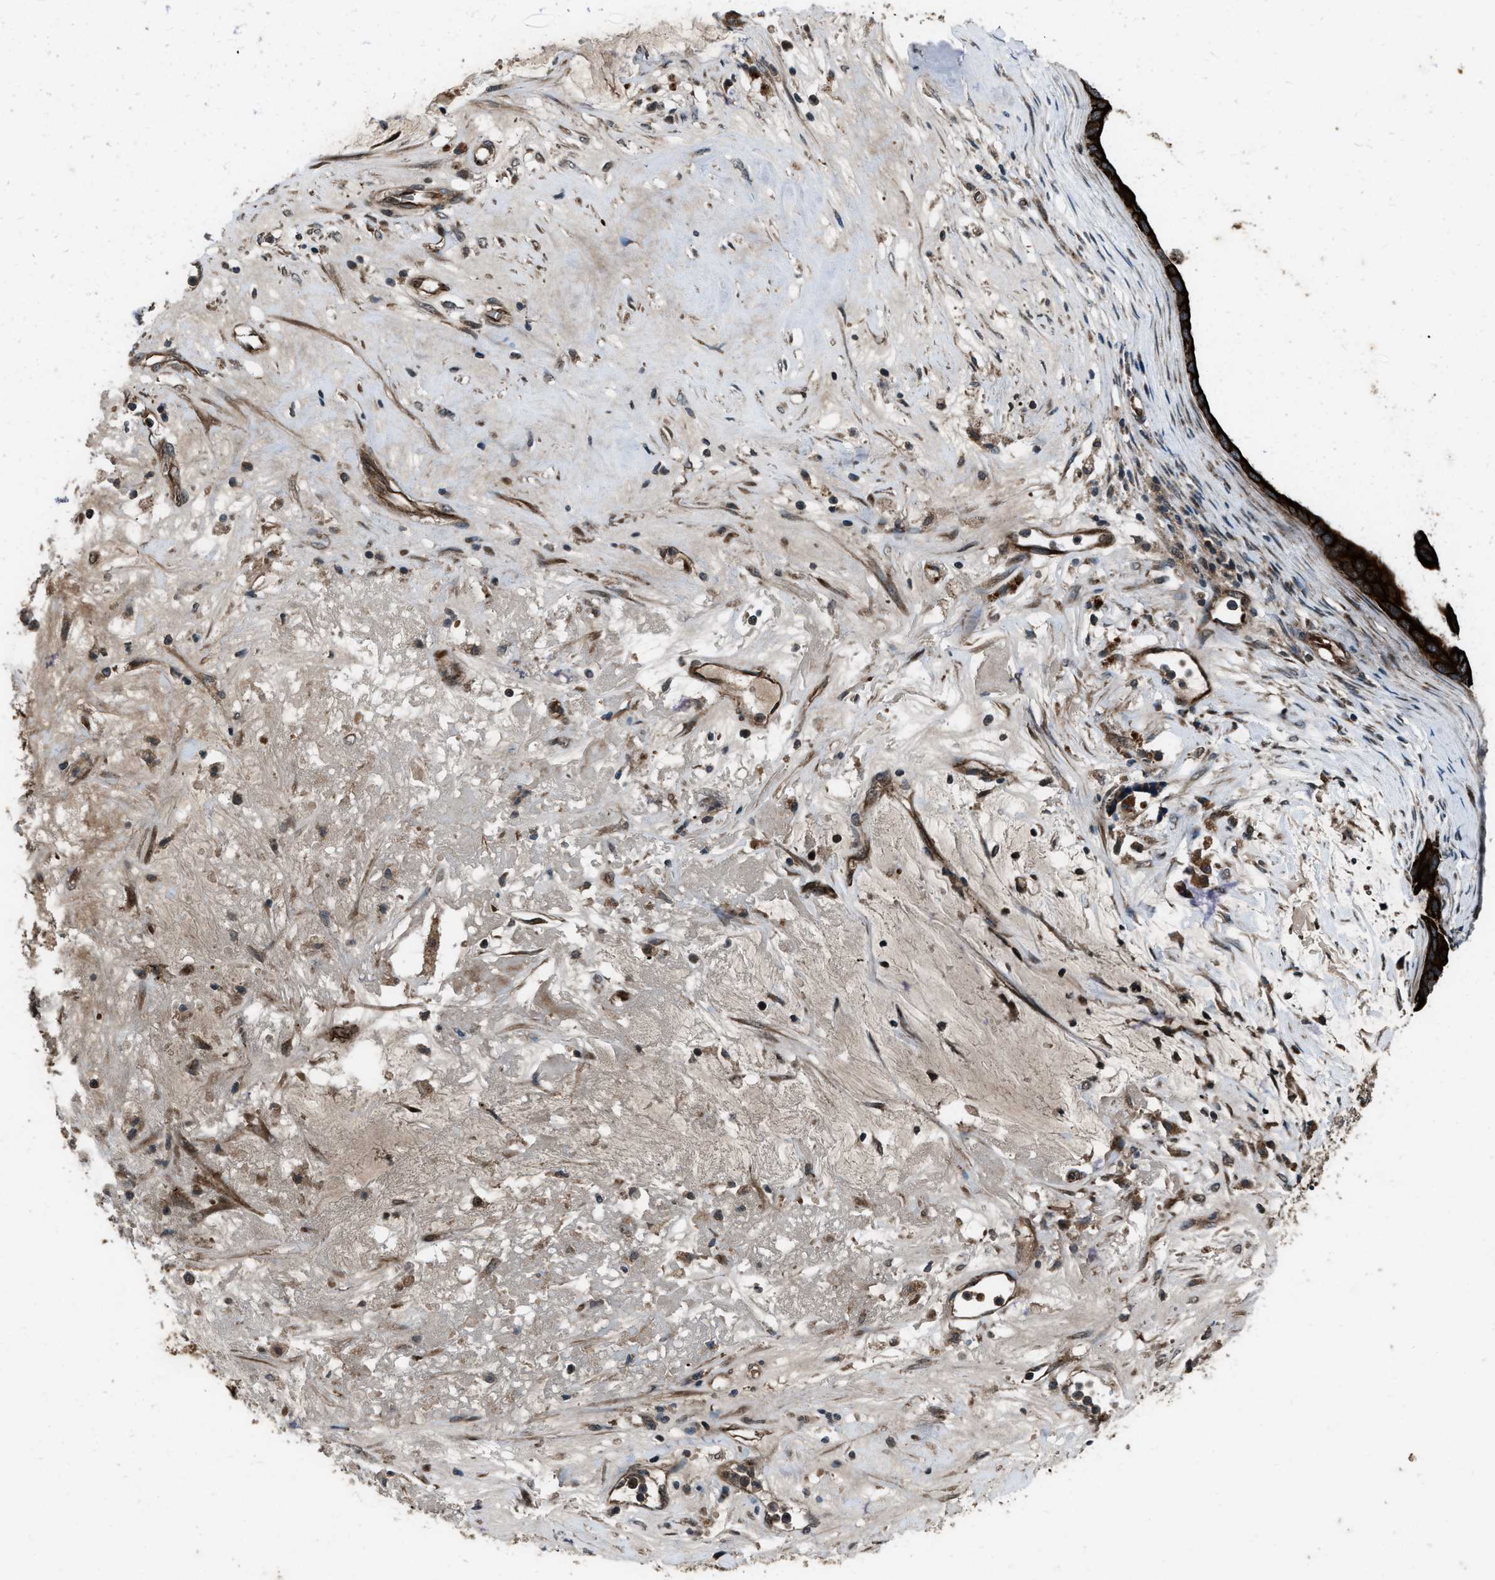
{"staining": {"intensity": "strong", "quantity": ">75%", "location": "cytoplasmic/membranous"}, "tissue": "ovarian cancer", "cell_type": "Tumor cells", "image_type": "cancer", "snomed": [{"axis": "morphology", "description": "Cystadenocarcinoma, mucinous, NOS"}, {"axis": "topography", "description": "Ovary"}], "caption": "Immunohistochemical staining of human ovarian cancer (mucinous cystadenocarcinoma) displays high levels of strong cytoplasmic/membranous protein expression in approximately >75% of tumor cells.", "gene": "IRAK4", "patient": {"sex": "female", "age": 80}}